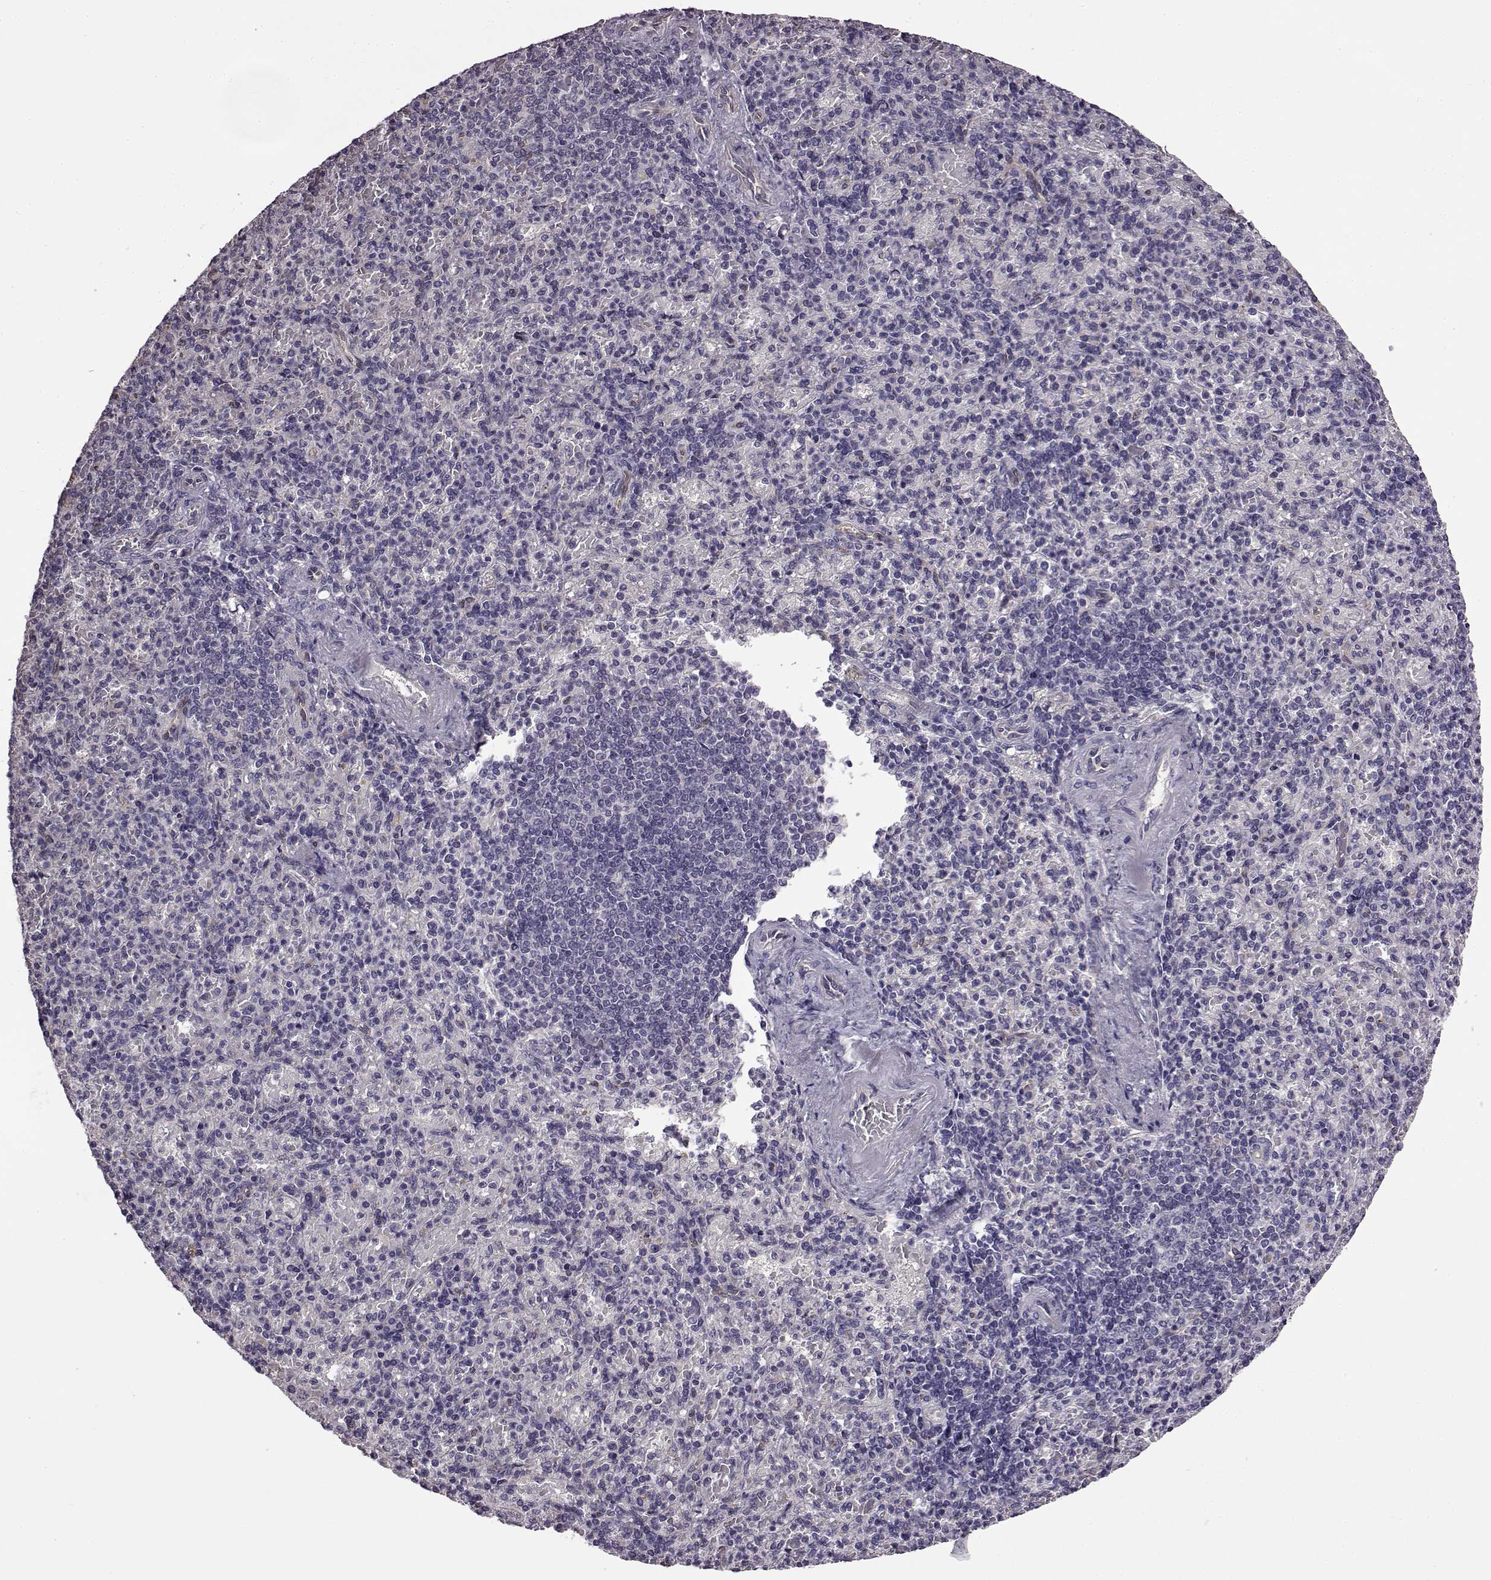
{"staining": {"intensity": "negative", "quantity": "none", "location": "none"}, "tissue": "spleen", "cell_type": "Cells in red pulp", "image_type": "normal", "snomed": [{"axis": "morphology", "description": "Normal tissue, NOS"}, {"axis": "topography", "description": "Spleen"}], "caption": "Immunohistochemistry (IHC) photomicrograph of benign spleen: human spleen stained with DAB demonstrates no significant protein staining in cells in red pulp.", "gene": "EDDM3B", "patient": {"sex": "female", "age": 74}}